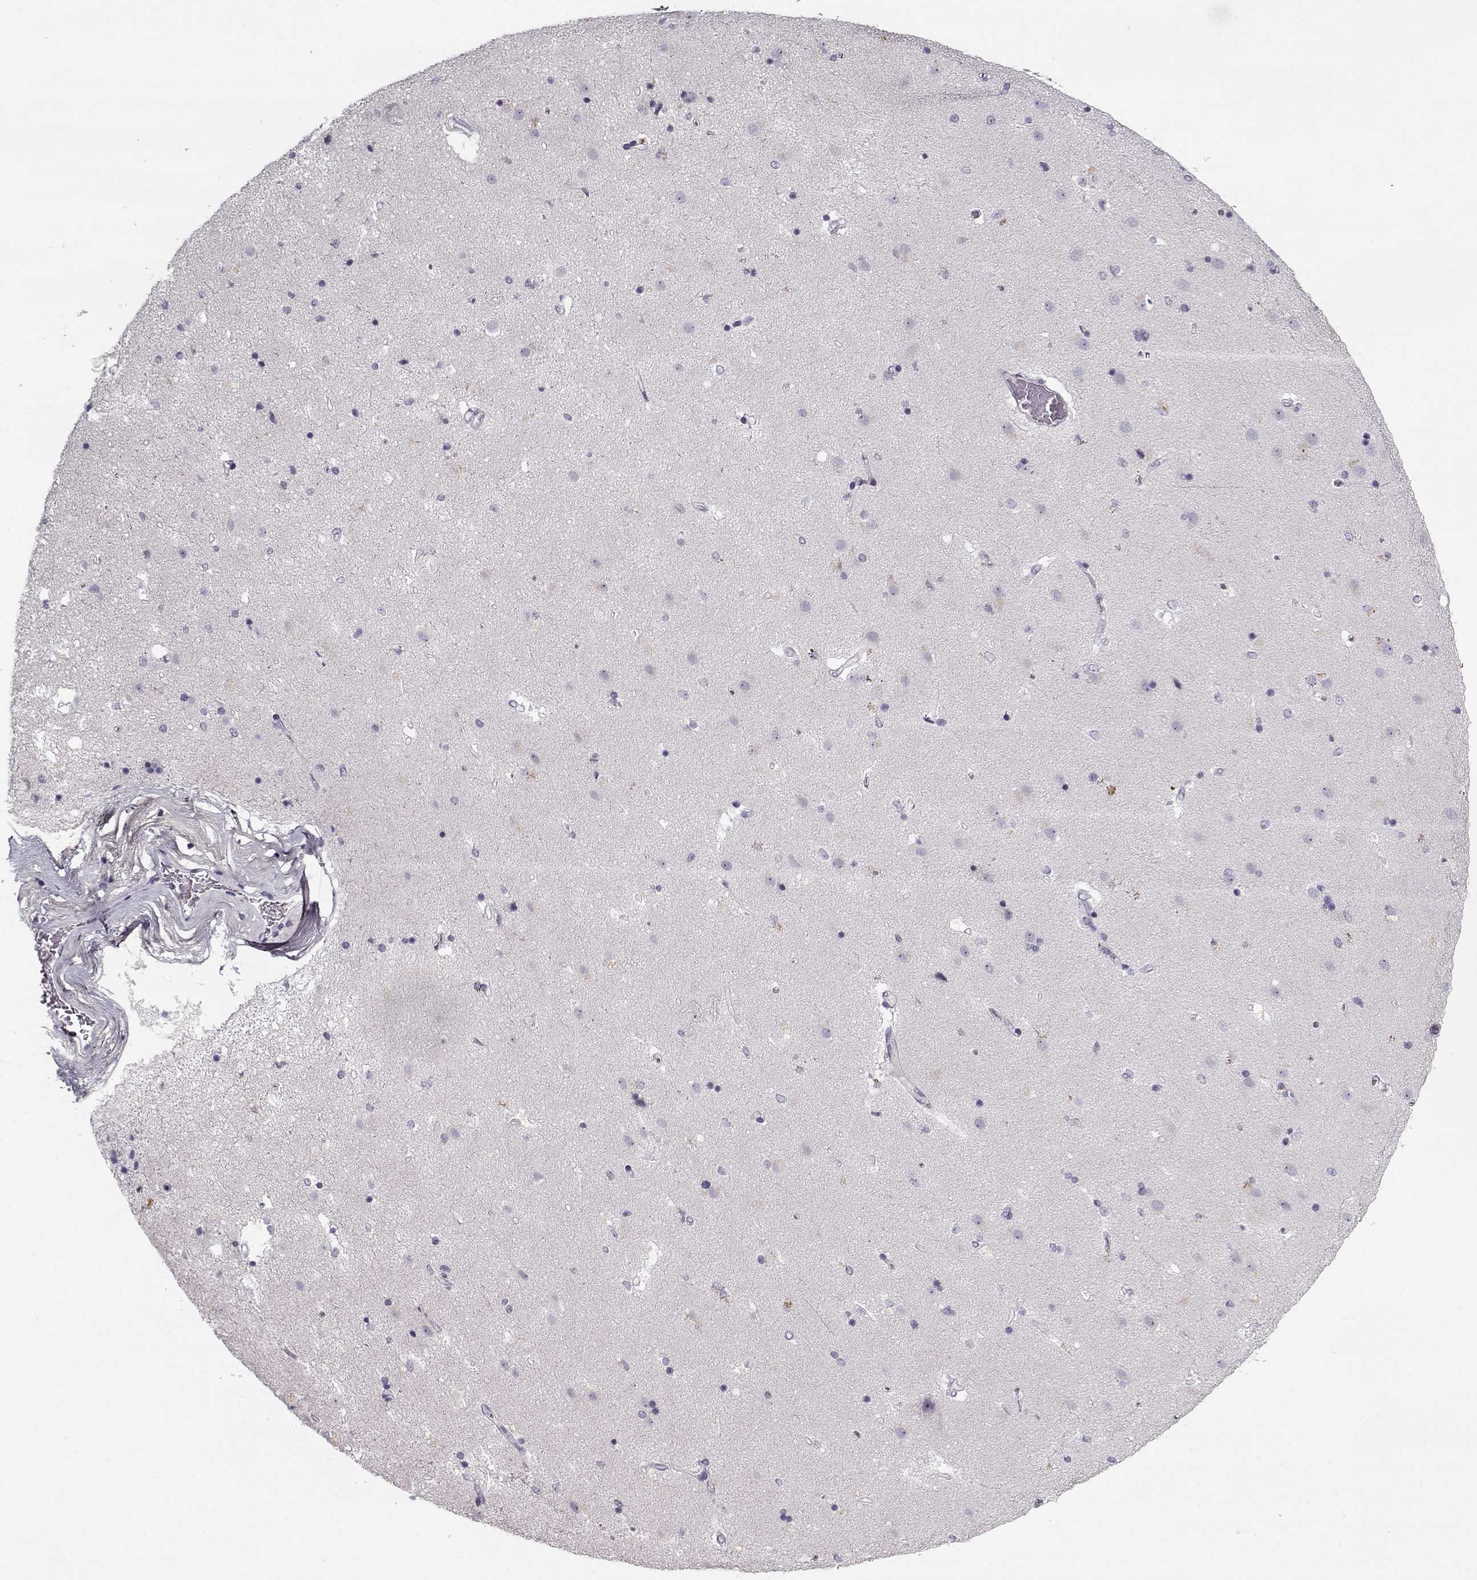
{"staining": {"intensity": "negative", "quantity": "none", "location": "none"}, "tissue": "caudate", "cell_type": "Glial cells", "image_type": "normal", "snomed": [{"axis": "morphology", "description": "Normal tissue, NOS"}, {"axis": "topography", "description": "Lateral ventricle wall"}], "caption": "Photomicrograph shows no protein expression in glial cells of unremarkable caudate. (DAB immunohistochemistry visualized using brightfield microscopy, high magnification).", "gene": "LUM", "patient": {"sex": "female", "age": 71}}